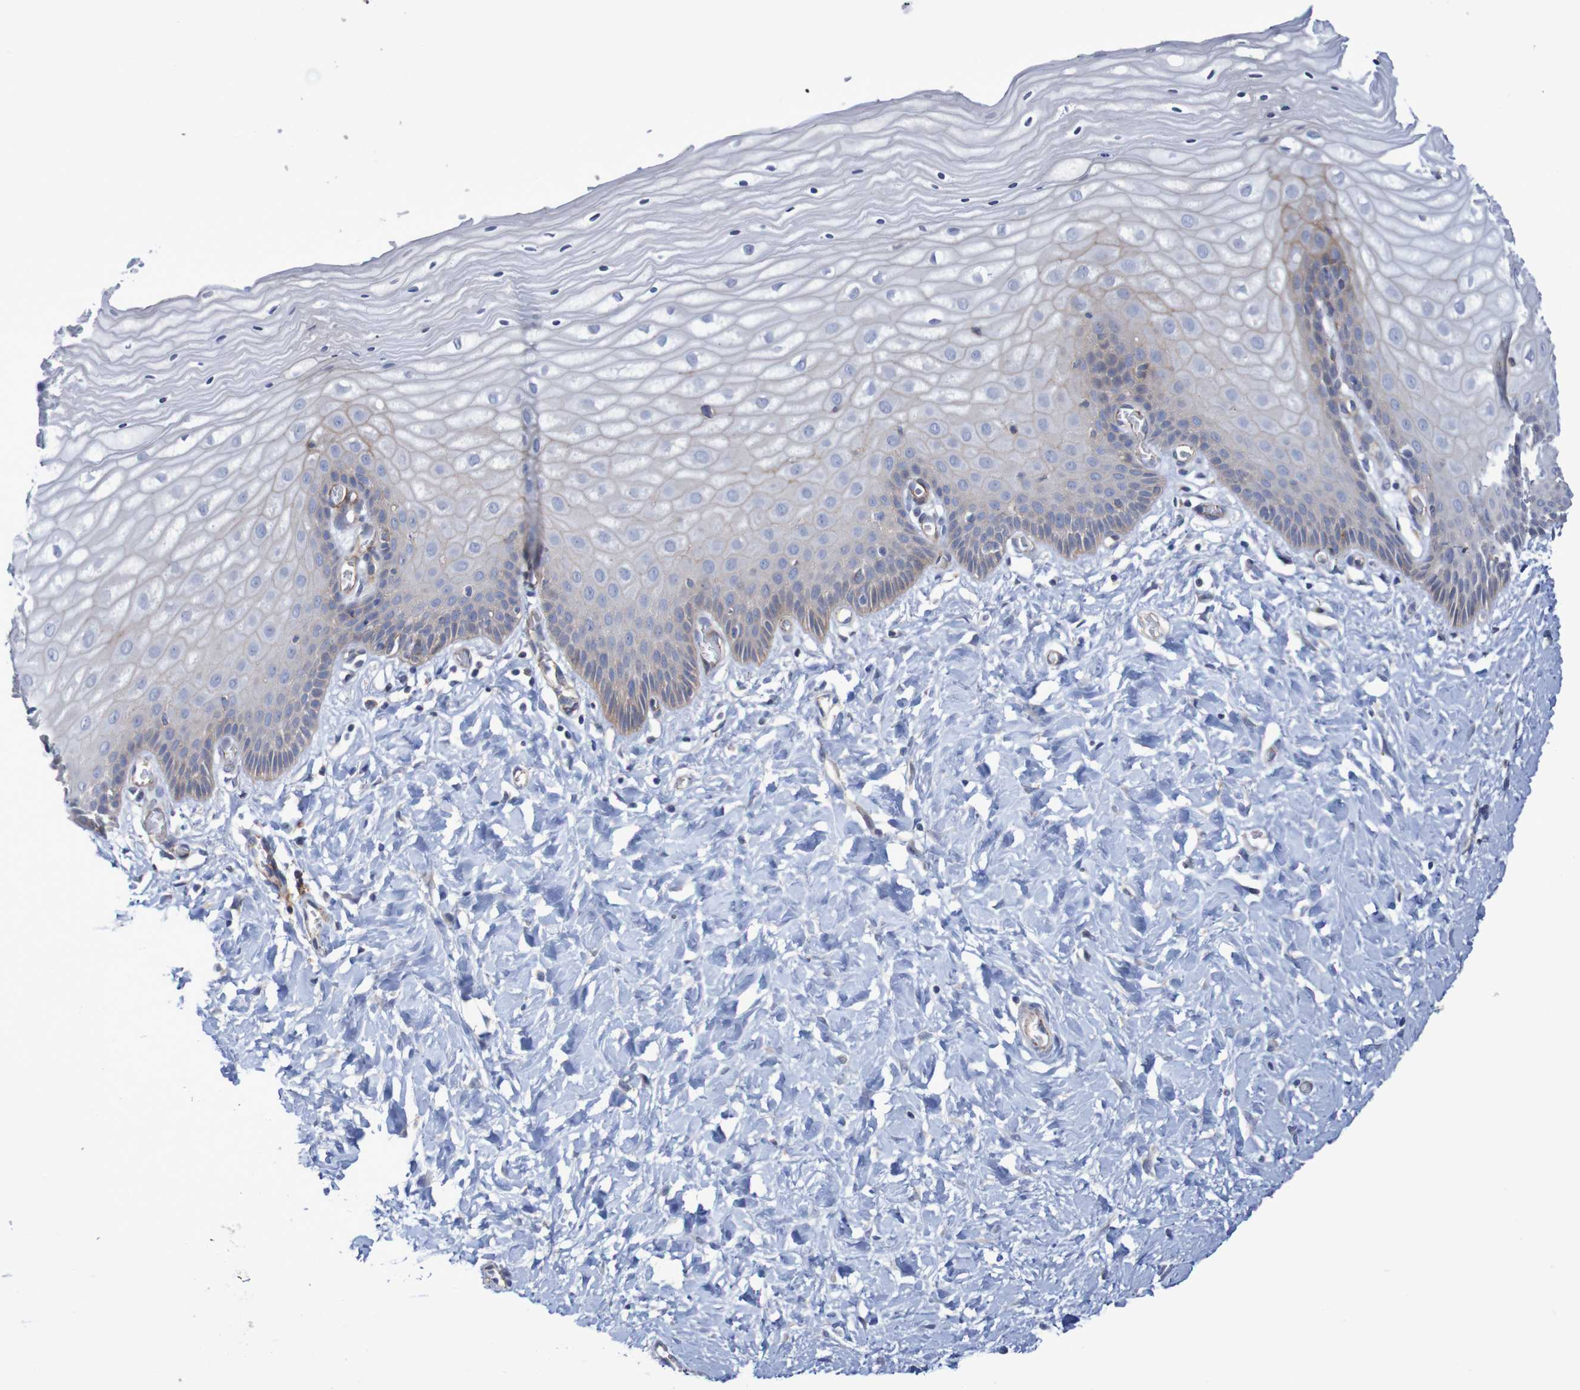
{"staining": {"intensity": "moderate", "quantity": ">75%", "location": "cytoplasmic/membranous"}, "tissue": "cervix", "cell_type": "Glandular cells", "image_type": "normal", "snomed": [{"axis": "morphology", "description": "Normal tissue, NOS"}, {"axis": "topography", "description": "Cervix"}], "caption": "Moderate cytoplasmic/membranous staining for a protein is present in about >75% of glandular cells of normal cervix using immunohistochemistry (IHC).", "gene": "NECTIN2", "patient": {"sex": "female", "age": 55}}